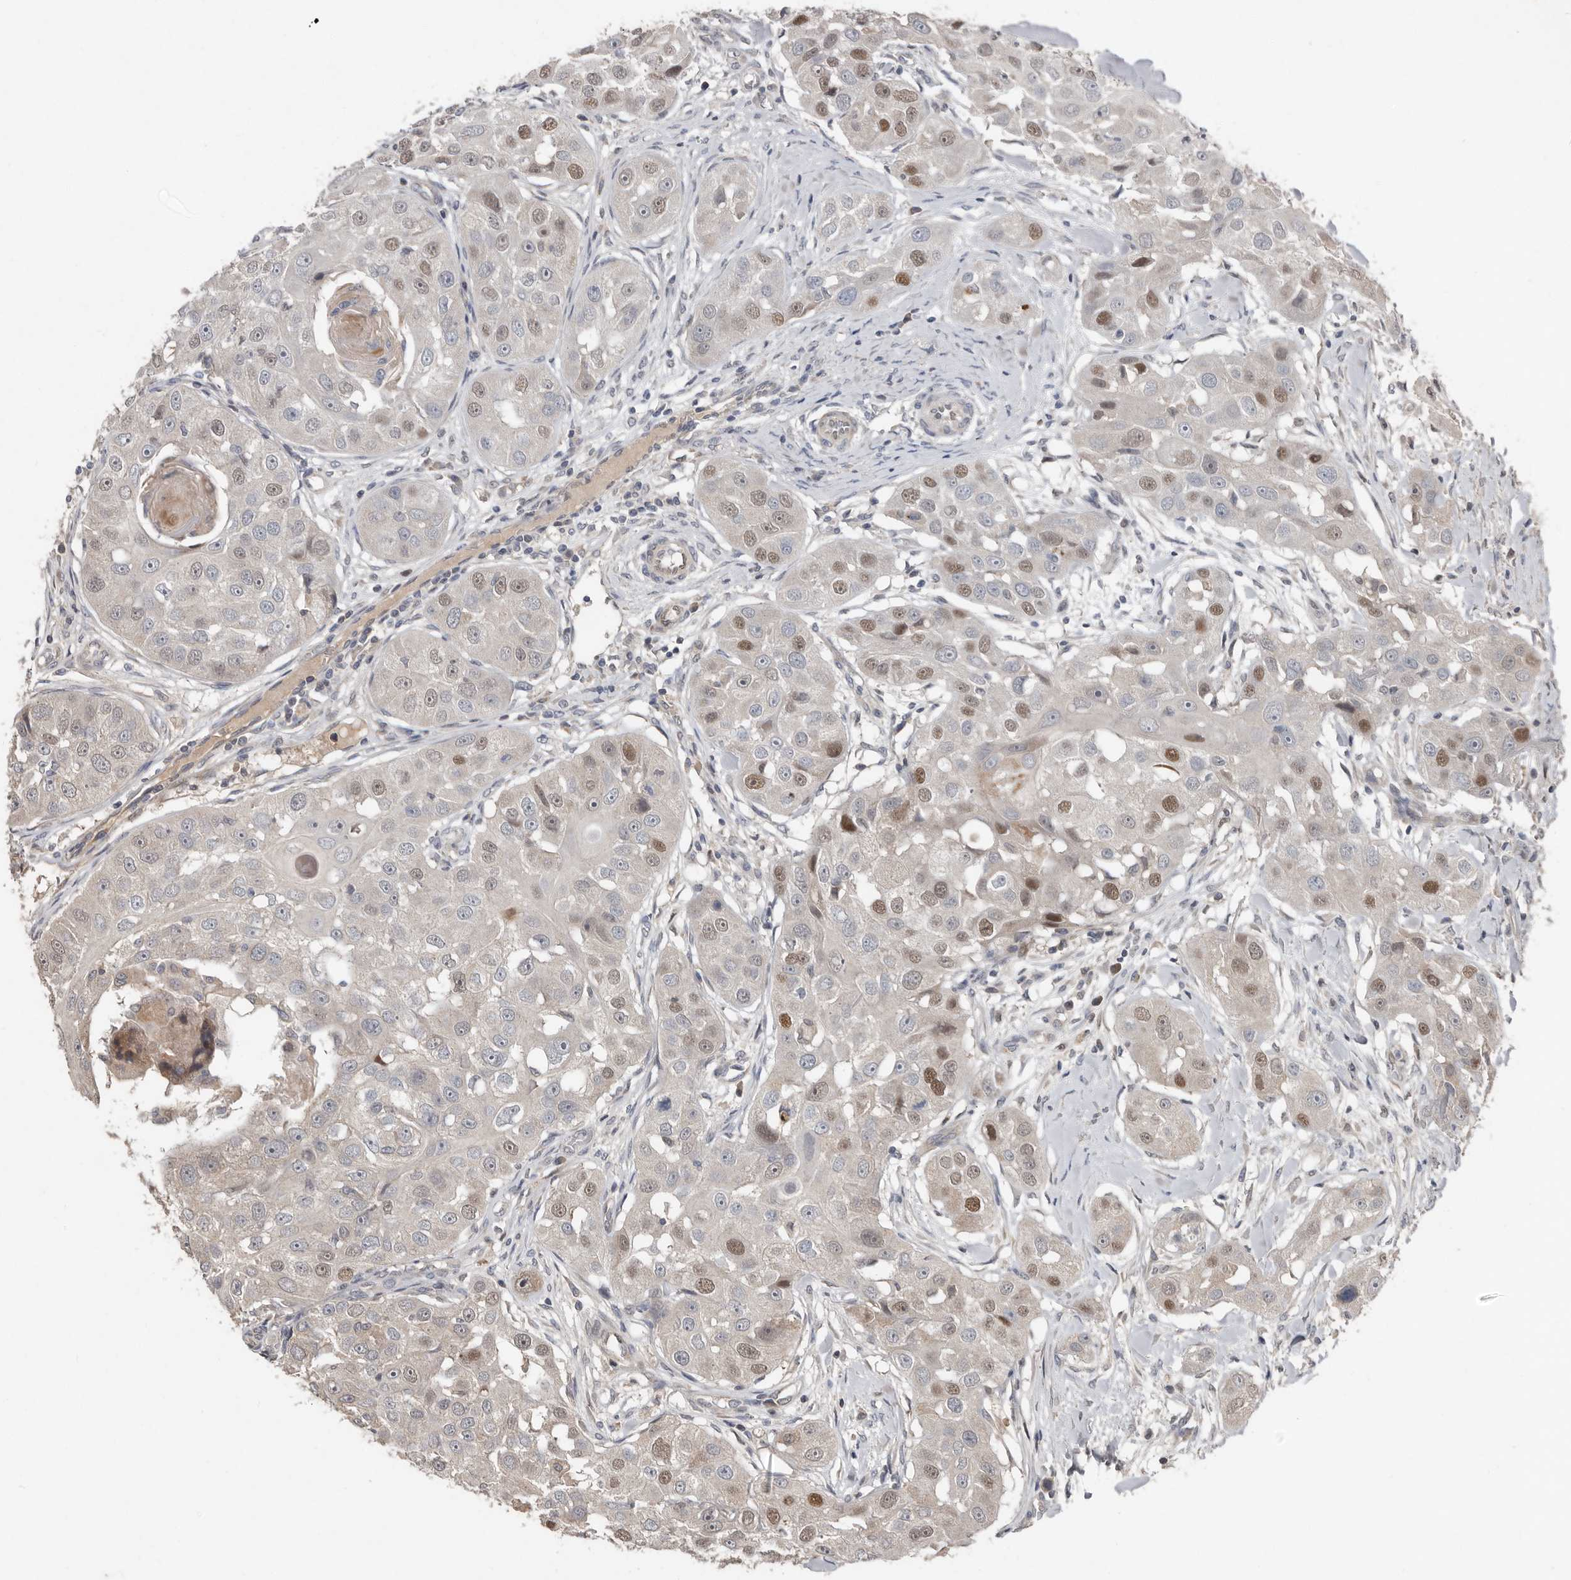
{"staining": {"intensity": "moderate", "quantity": "25%-75%", "location": "nuclear"}, "tissue": "head and neck cancer", "cell_type": "Tumor cells", "image_type": "cancer", "snomed": [{"axis": "morphology", "description": "Normal tissue, NOS"}, {"axis": "morphology", "description": "Squamous cell carcinoma, NOS"}, {"axis": "topography", "description": "Skeletal muscle"}, {"axis": "topography", "description": "Head-Neck"}], "caption": "Tumor cells reveal medium levels of moderate nuclear positivity in approximately 25%-75% of cells in head and neck cancer.", "gene": "KIF26B", "patient": {"sex": "male", "age": 51}}